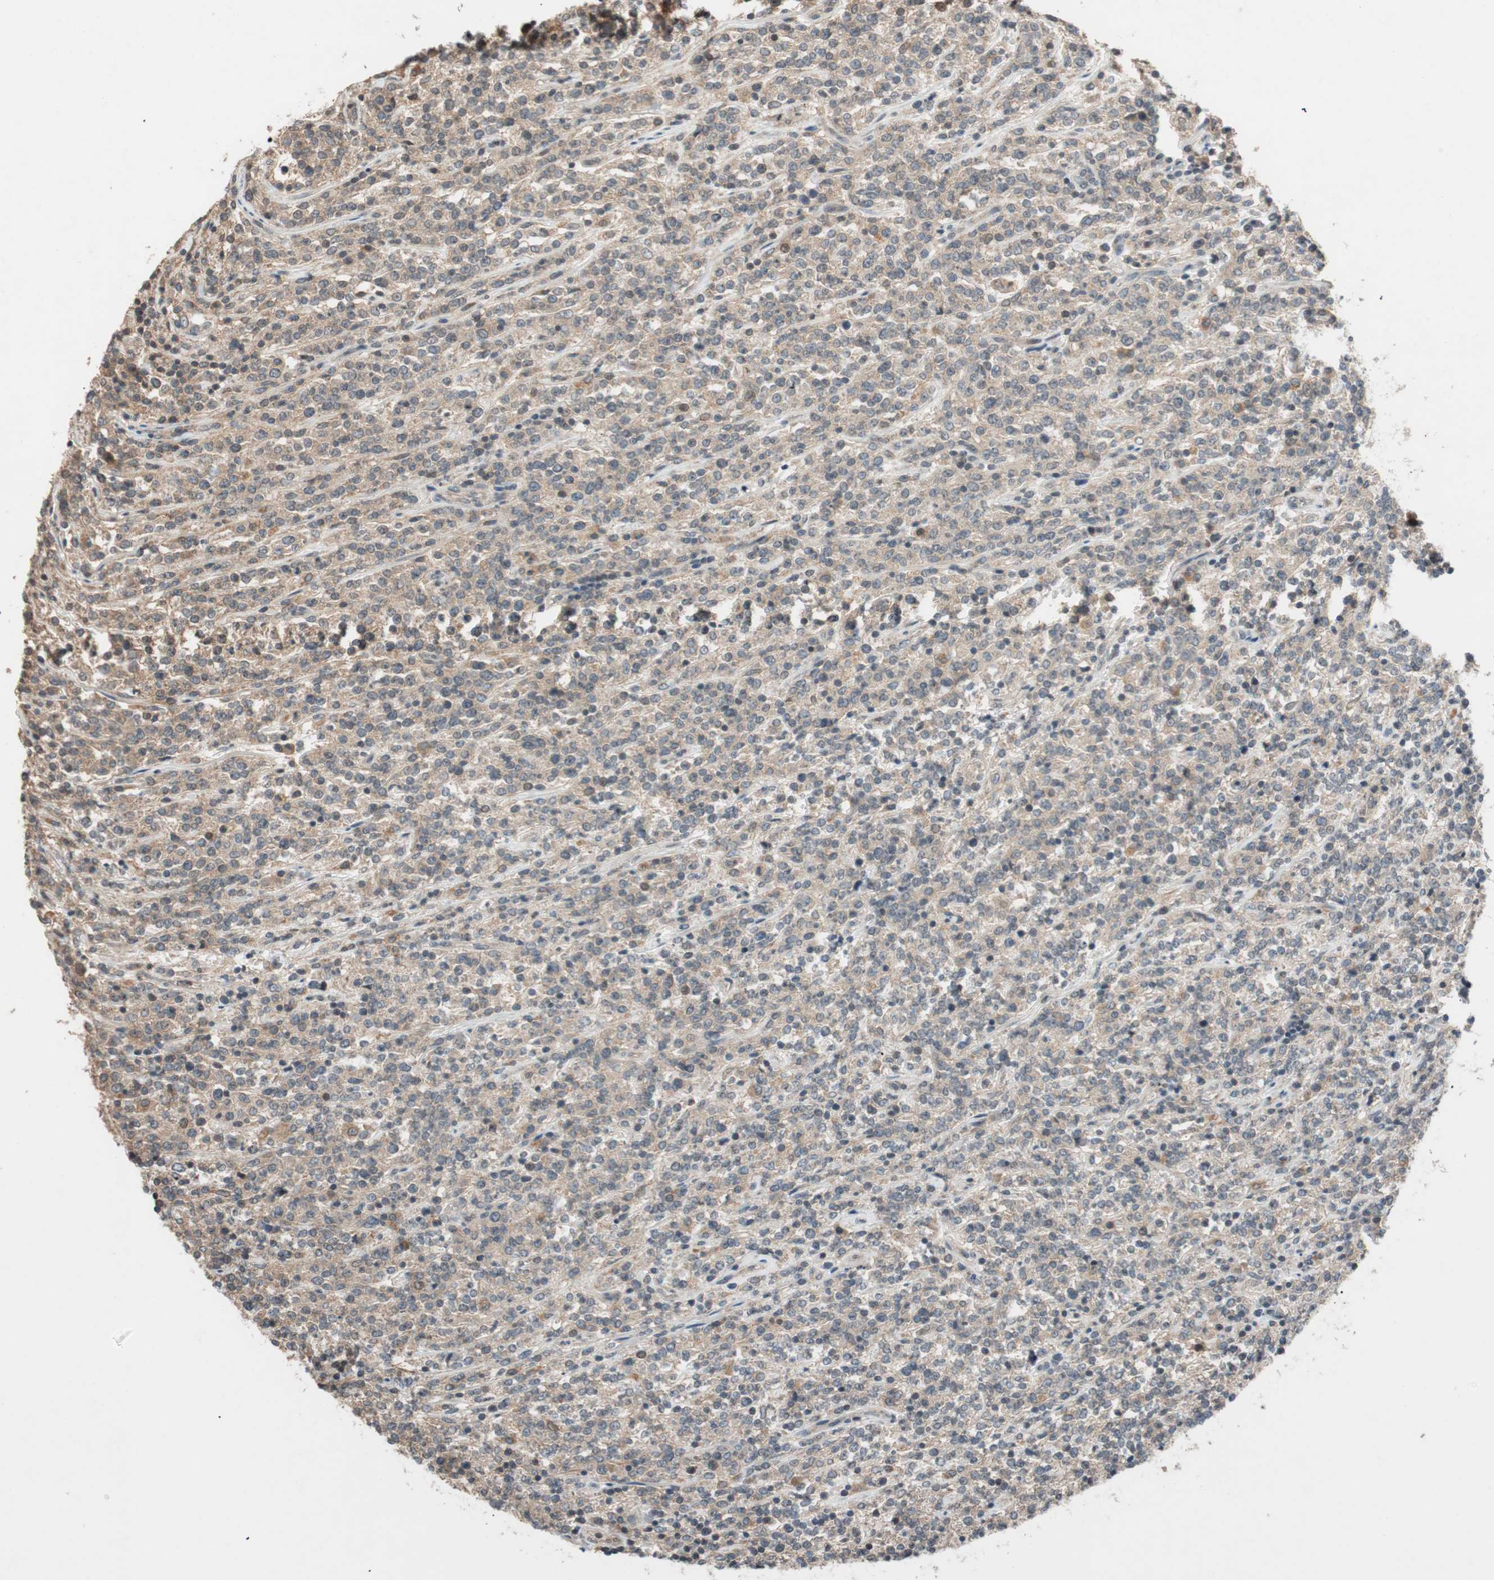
{"staining": {"intensity": "weak", "quantity": ">75%", "location": "cytoplasmic/membranous"}, "tissue": "lymphoma", "cell_type": "Tumor cells", "image_type": "cancer", "snomed": [{"axis": "morphology", "description": "Malignant lymphoma, non-Hodgkin's type, High grade"}, {"axis": "topography", "description": "Soft tissue"}], "caption": "The image reveals immunohistochemical staining of malignant lymphoma, non-Hodgkin's type (high-grade). There is weak cytoplasmic/membranous expression is present in approximately >75% of tumor cells. Using DAB (brown) and hematoxylin (blue) stains, captured at high magnification using brightfield microscopy.", "gene": "GLB1", "patient": {"sex": "male", "age": 18}}